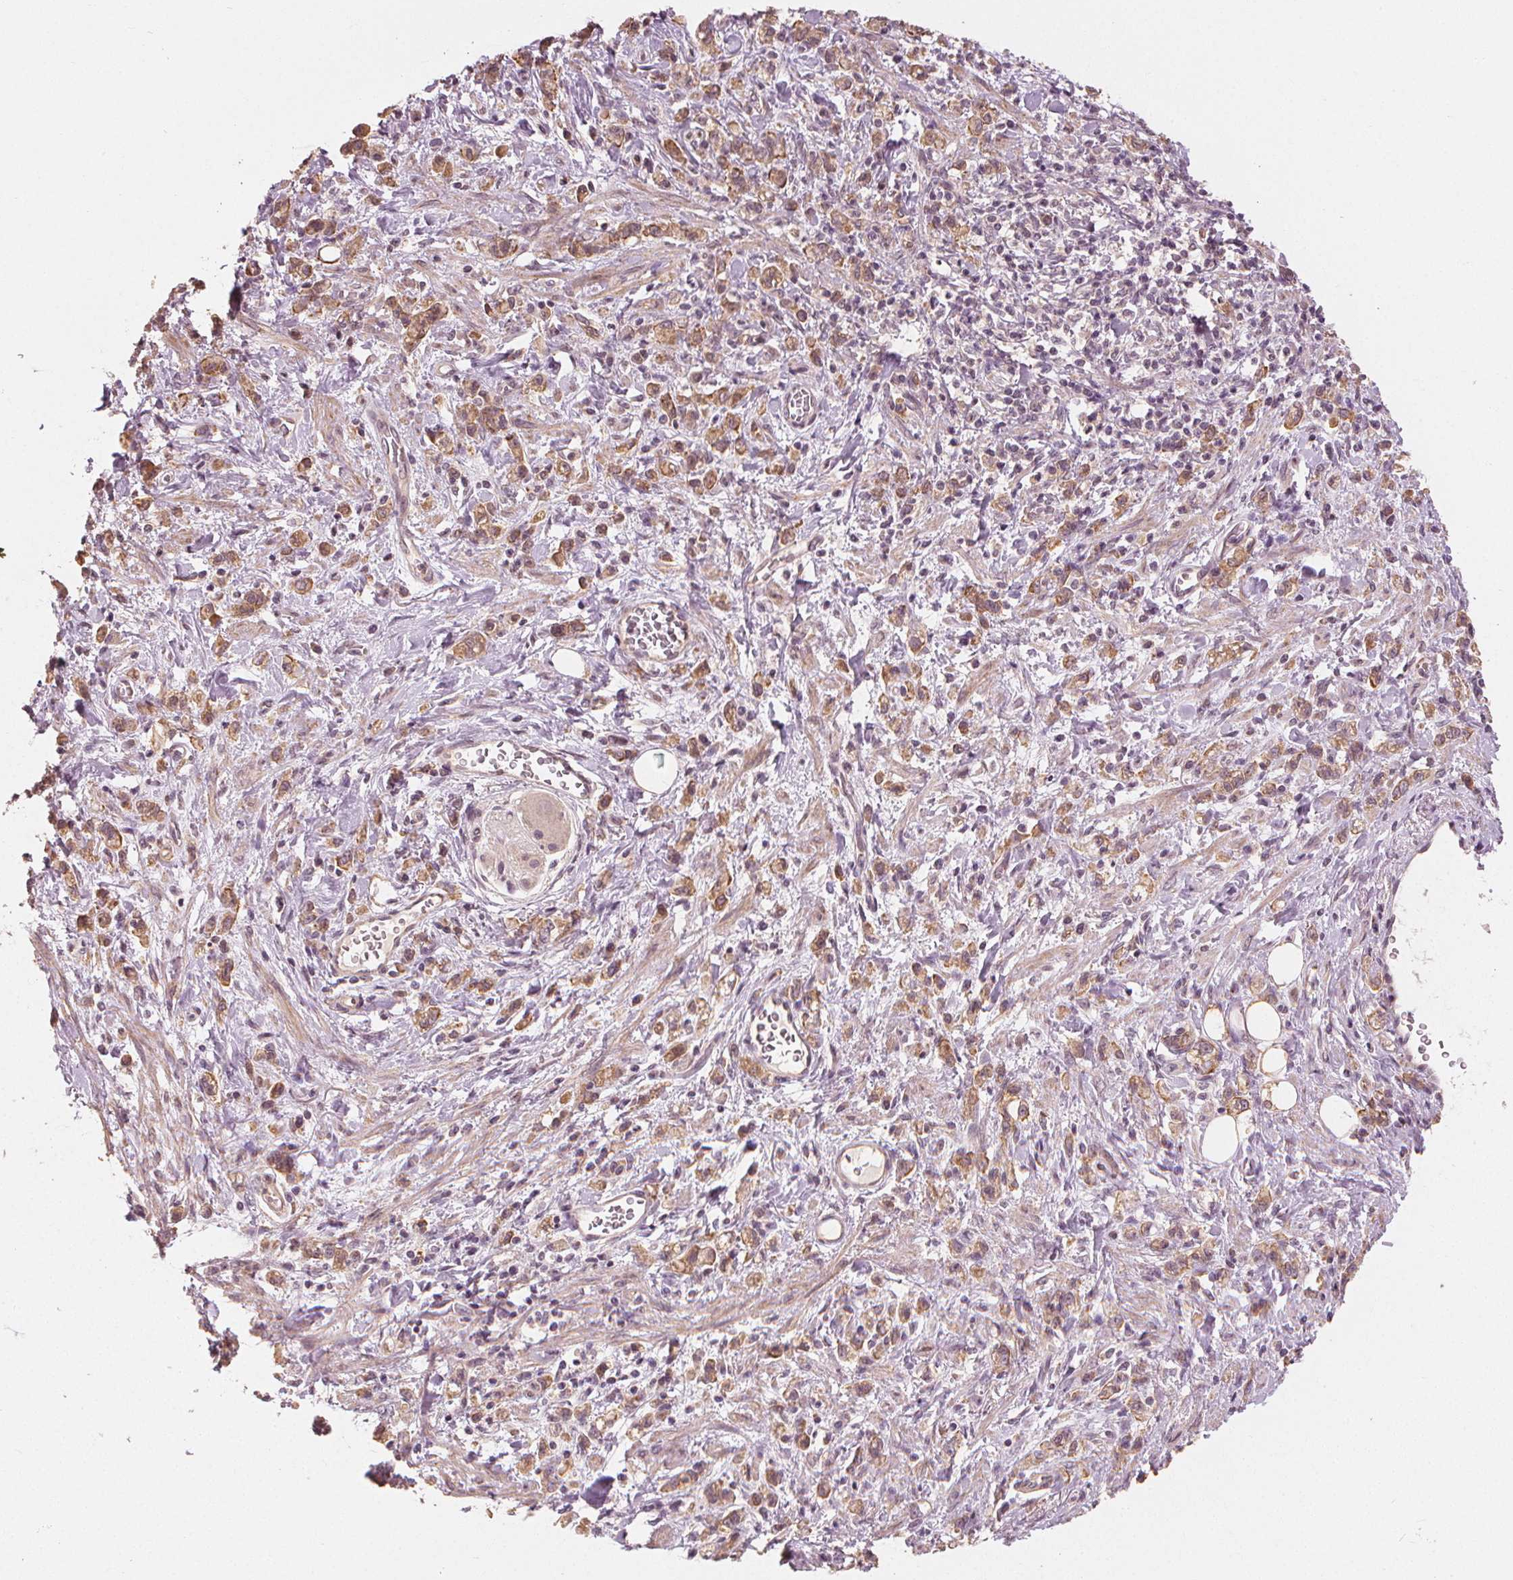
{"staining": {"intensity": "moderate", "quantity": "25%-75%", "location": "cytoplasmic/membranous"}, "tissue": "stomach cancer", "cell_type": "Tumor cells", "image_type": "cancer", "snomed": [{"axis": "morphology", "description": "Adenocarcinoma, NOS"}, {"axis": "topography", "description": "Stomach"}], "caption": "Immunohistochemistry (IHC) (DAB (3,3'-diaminobenzidine)) staining of adenocarcinoma (stomach) displays moderate cytoplasmic/membranous protein positivity in about 25%-75% of tumor cells.", "gene": "CLBA1", "patient": {"sex": "male", "age": 77}}